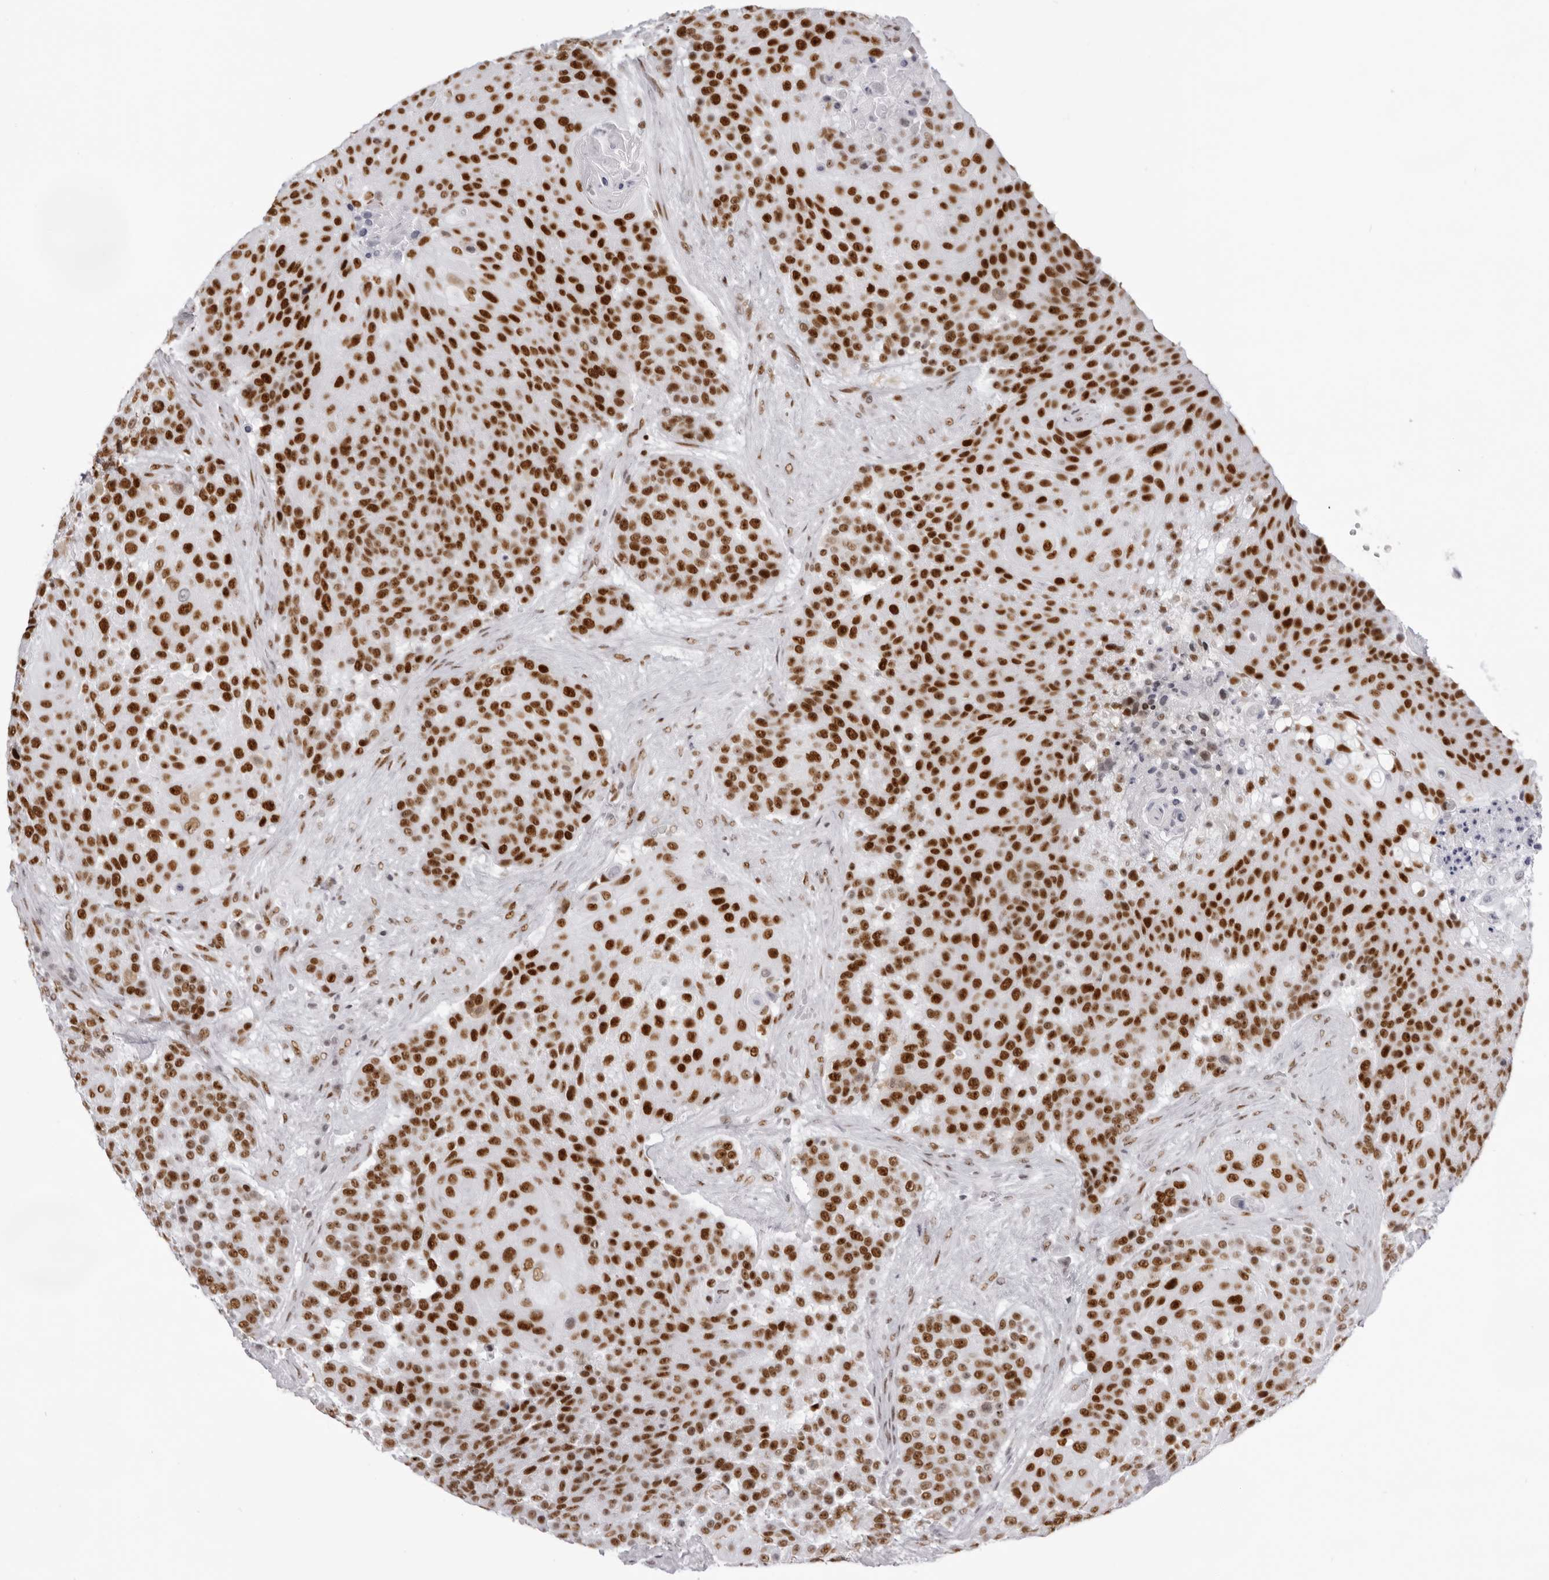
{"staining": {"intensity": "strong", "quantity": ">75%", "location": "nuclear"}, "tissue": "urothelial cancer", "cell_type": "Tumor cells", "image_type": "cancer", "snomed": [{"axis": "morphology", "description": "Urothelial carcinoma, High grade"}, {"axis": "topography", "description": "Urinary bladder"}], "caption": "IHC histopathology image of urothelial carcinoma (high-grade) stained for a protein (brown), which demonstrates high levels of strong nuclear staining in approximately >75% of tumor cells.", "gene": "IRF2BP2", "patient": {"sex": "female", "age": 63}}